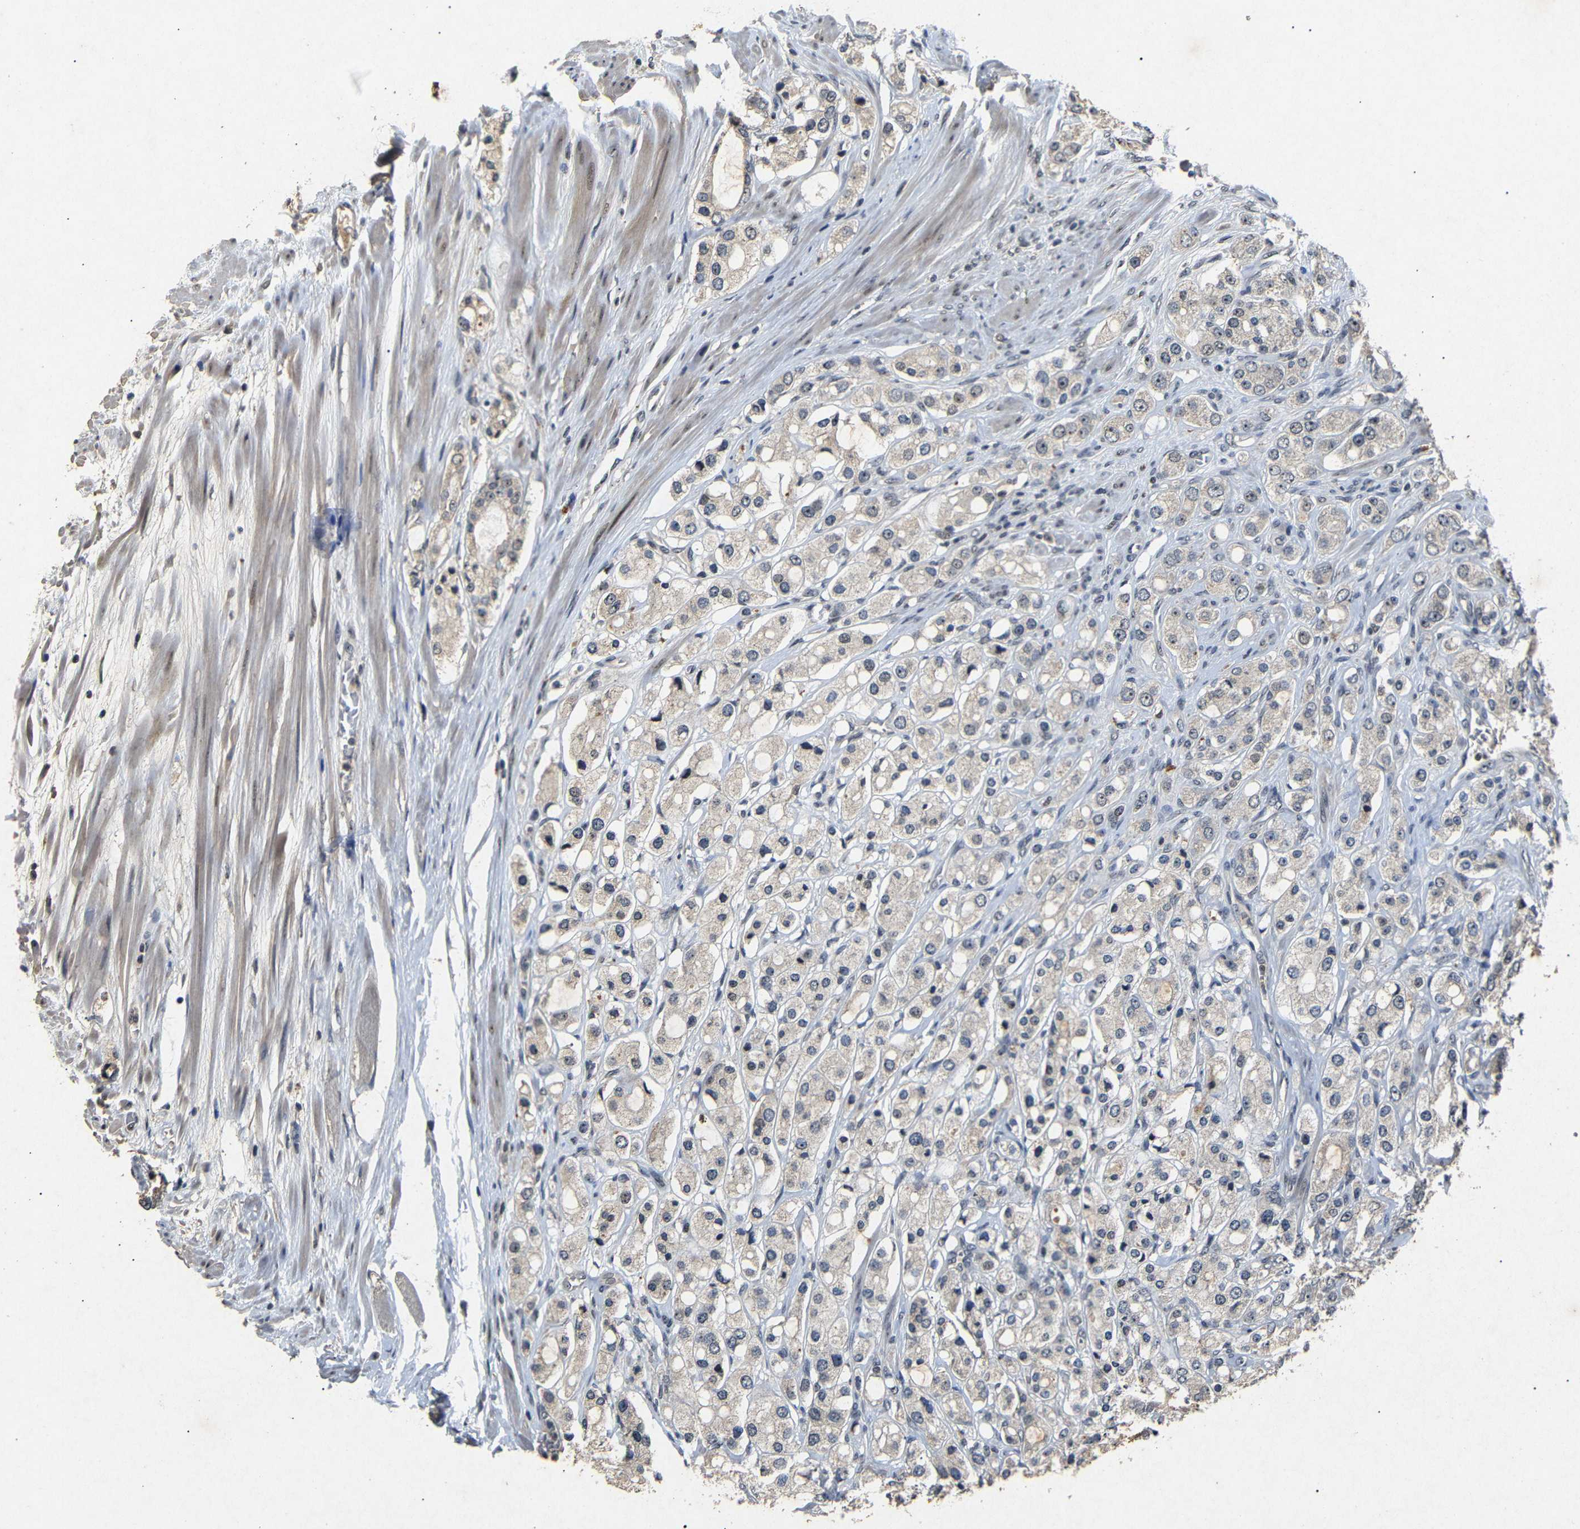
{"staining": {"intensity": "negative", "quantity": "none", "location": "none"}, "tissue": "prostate cancer", "cell_type": "Tumor cells", "image_type": "cancer", "snomed": [{"axis": "morphology", "description": "Adenocarcinoma, High grade"}, {"axis": "topography", "description": "Prostate"}], "caption": "Photomicrograph shows no protein expression in tumor cells of adenocarcinoma (high-grade) (prostate) tissue. (DAB (3,3'-diaminobenzidine) immunohistochemistry (IHC), high magnification).", "gene": "PARN", "patient": {"sex": "male", "age": 65}}